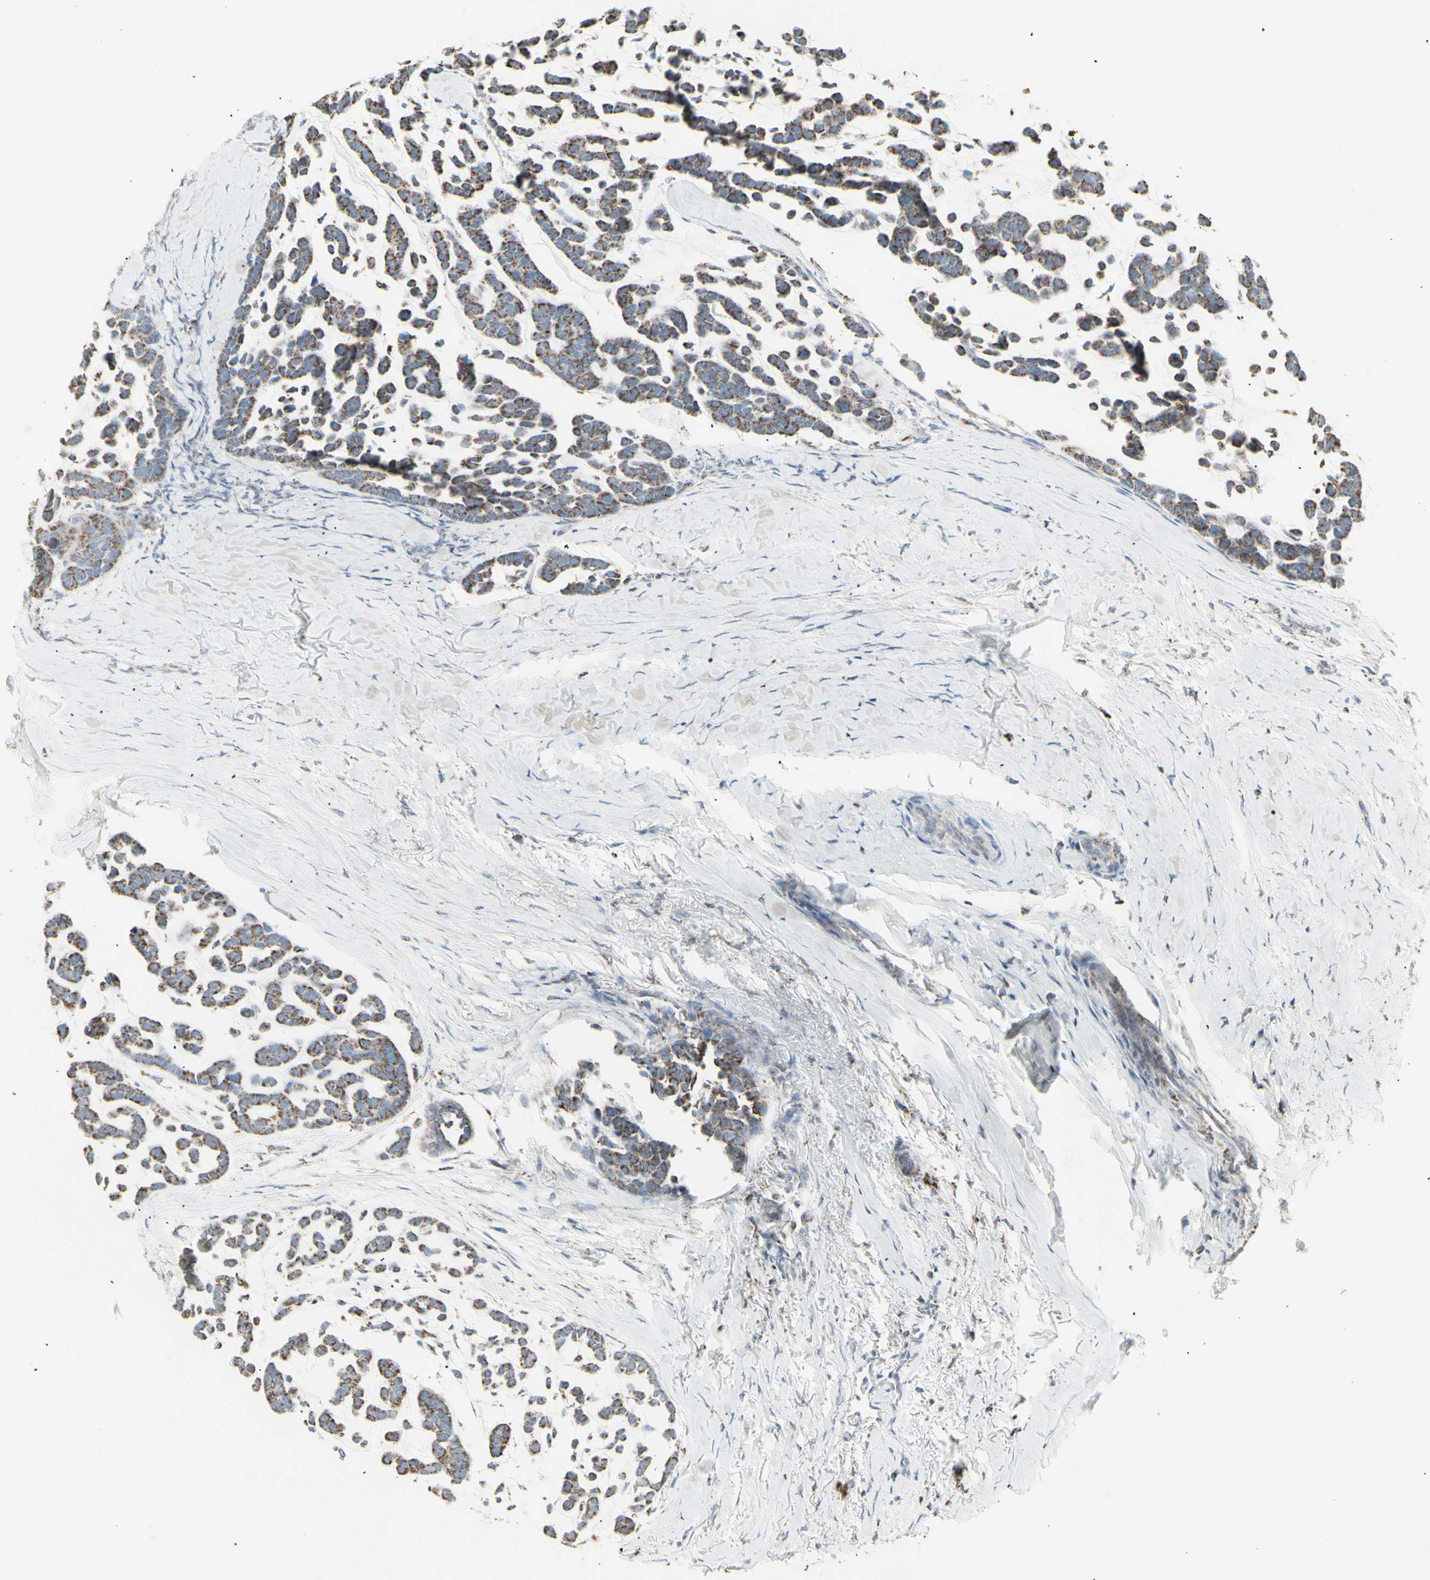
{"staining": {"intensity": "strong", "quantity": ">75%", "location": "cytoplasmic/membranous"}, "tissue": "head and neck cancer", "cell_type": "Tumor cells", "image_type": "cancer", "snomed": [{"axis": "morphology", "description": "Adenocarcinoma, NOS"}, {"axis": "morphology", "description": "Adenoma, NOS"}, {"axis": "topography", "description": "Head-Neck"}], "caption": "This photomicrograph shows adenoma (head and neck) stained with immunohistochemistry (IHC) to label a protein in brown. The cytoplasmic/membranous of tumor cells show strong positivity for the protein. Nuclei are counter-stained blue.", "gene": "PLGRKT", "patient": {"sex": "female", "age": 55}}